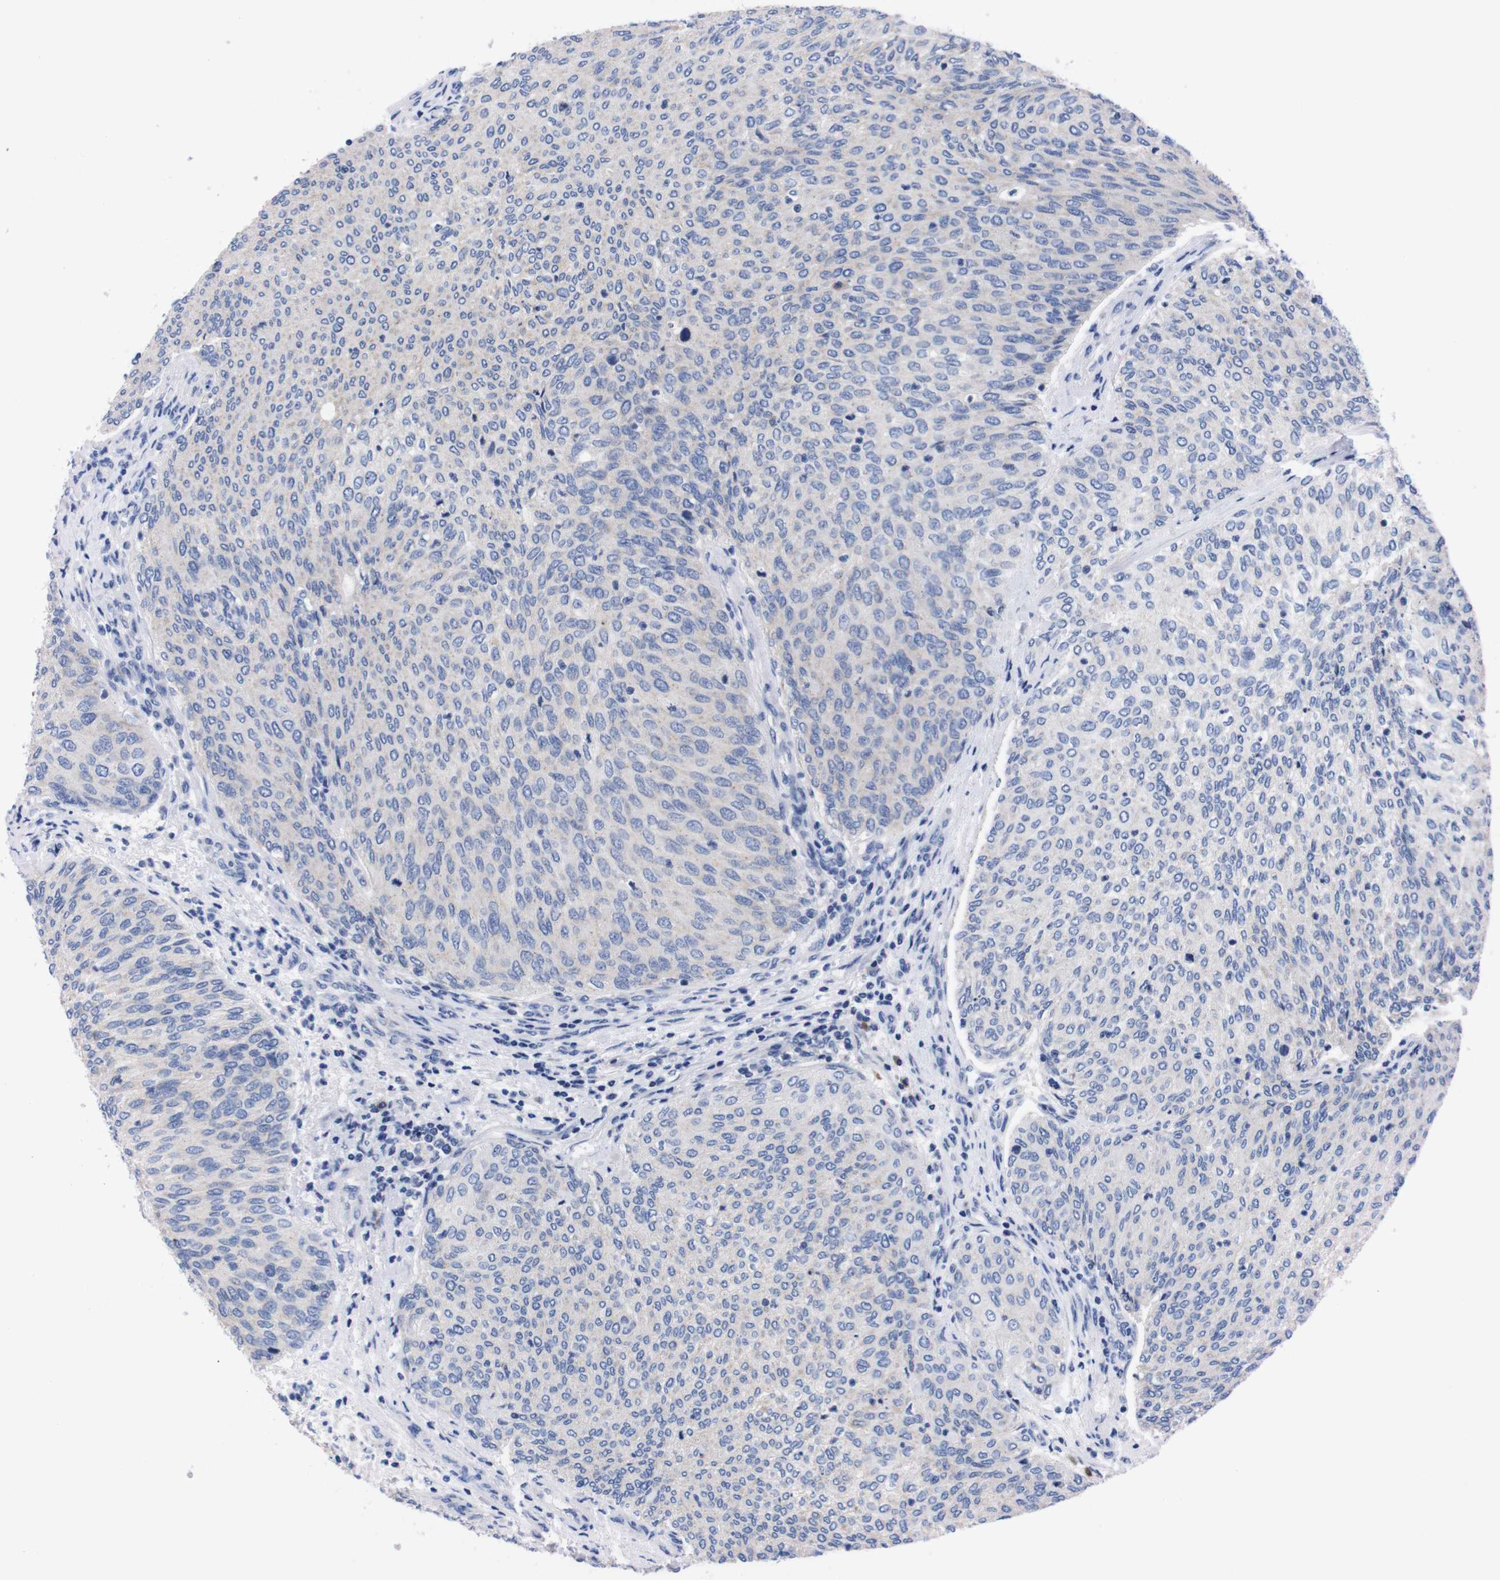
{"staining": {"intensity": "negative", "quantity": "none", "location": "none"}, "tissue": "urothelial cancer", "cell_type": "Tumor cells", "image_type": "cancer", "snomed": [{"axis": "morphology", "description": "Urothelial carcinoma, Low grade"}, {"axis": "topography", "description": "Urinary bladder"}], "caption": "IHC image of neoplastic tissue: human low-grade urothelial carcinoma stained with DAB (3,3'-diaminobenzidine) demonstrates no significant protein staining in tumor cells.", "gene": "FAM210A", "patient": {"sex": "female", "age": 79}}